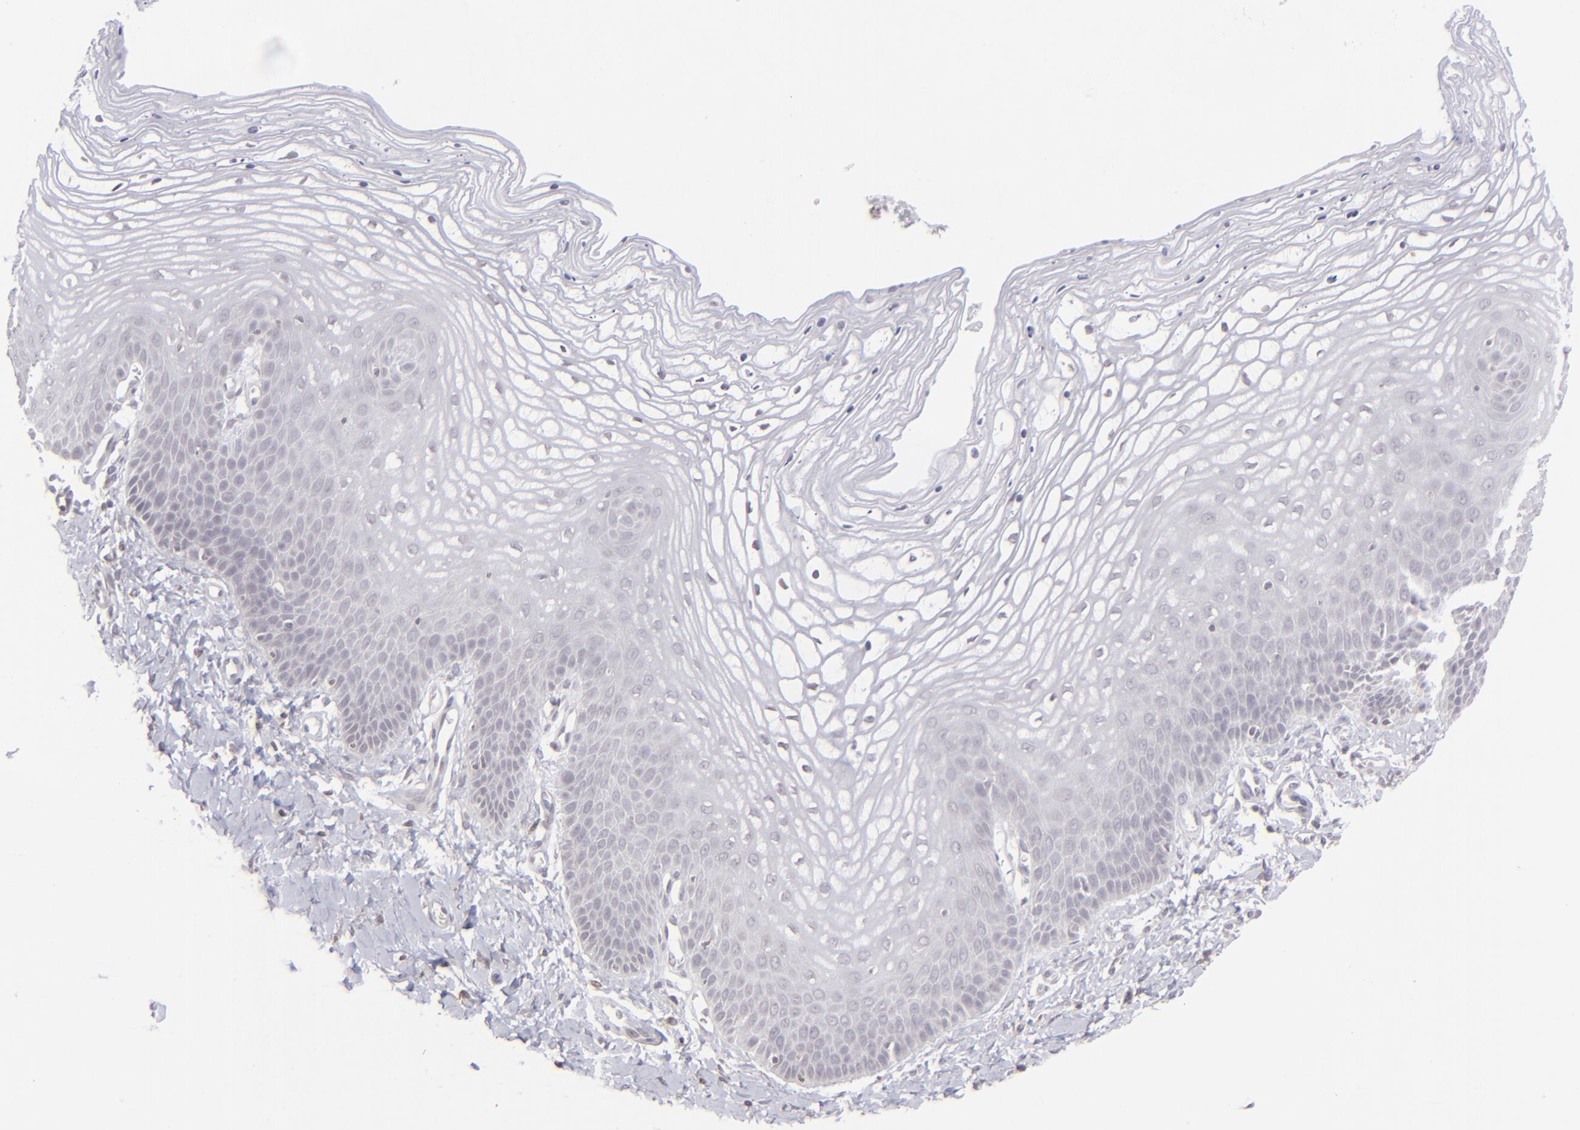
{"staining": {"intensity": "negative", "quantity": "none", "location": "none"}, "tissue": "vagina", "cell_type": "Squamous epithelial cells", "image_type": "normal", "snomed": [{"axis": "morphology", "description": "Normal tissue, NOS"}, {"axis": "topography", "description": "Vagina"}], "caption": "This photomicrograph is of unremarkable vagina stained with IHC to label a protein in brown with the nuclei are counter-stained blue. There is no expression in squamous epithelial cells. Nuclei are stained in blue.", "gene": "CLDN2", "patient": {"sex": "female", "age": 68}}